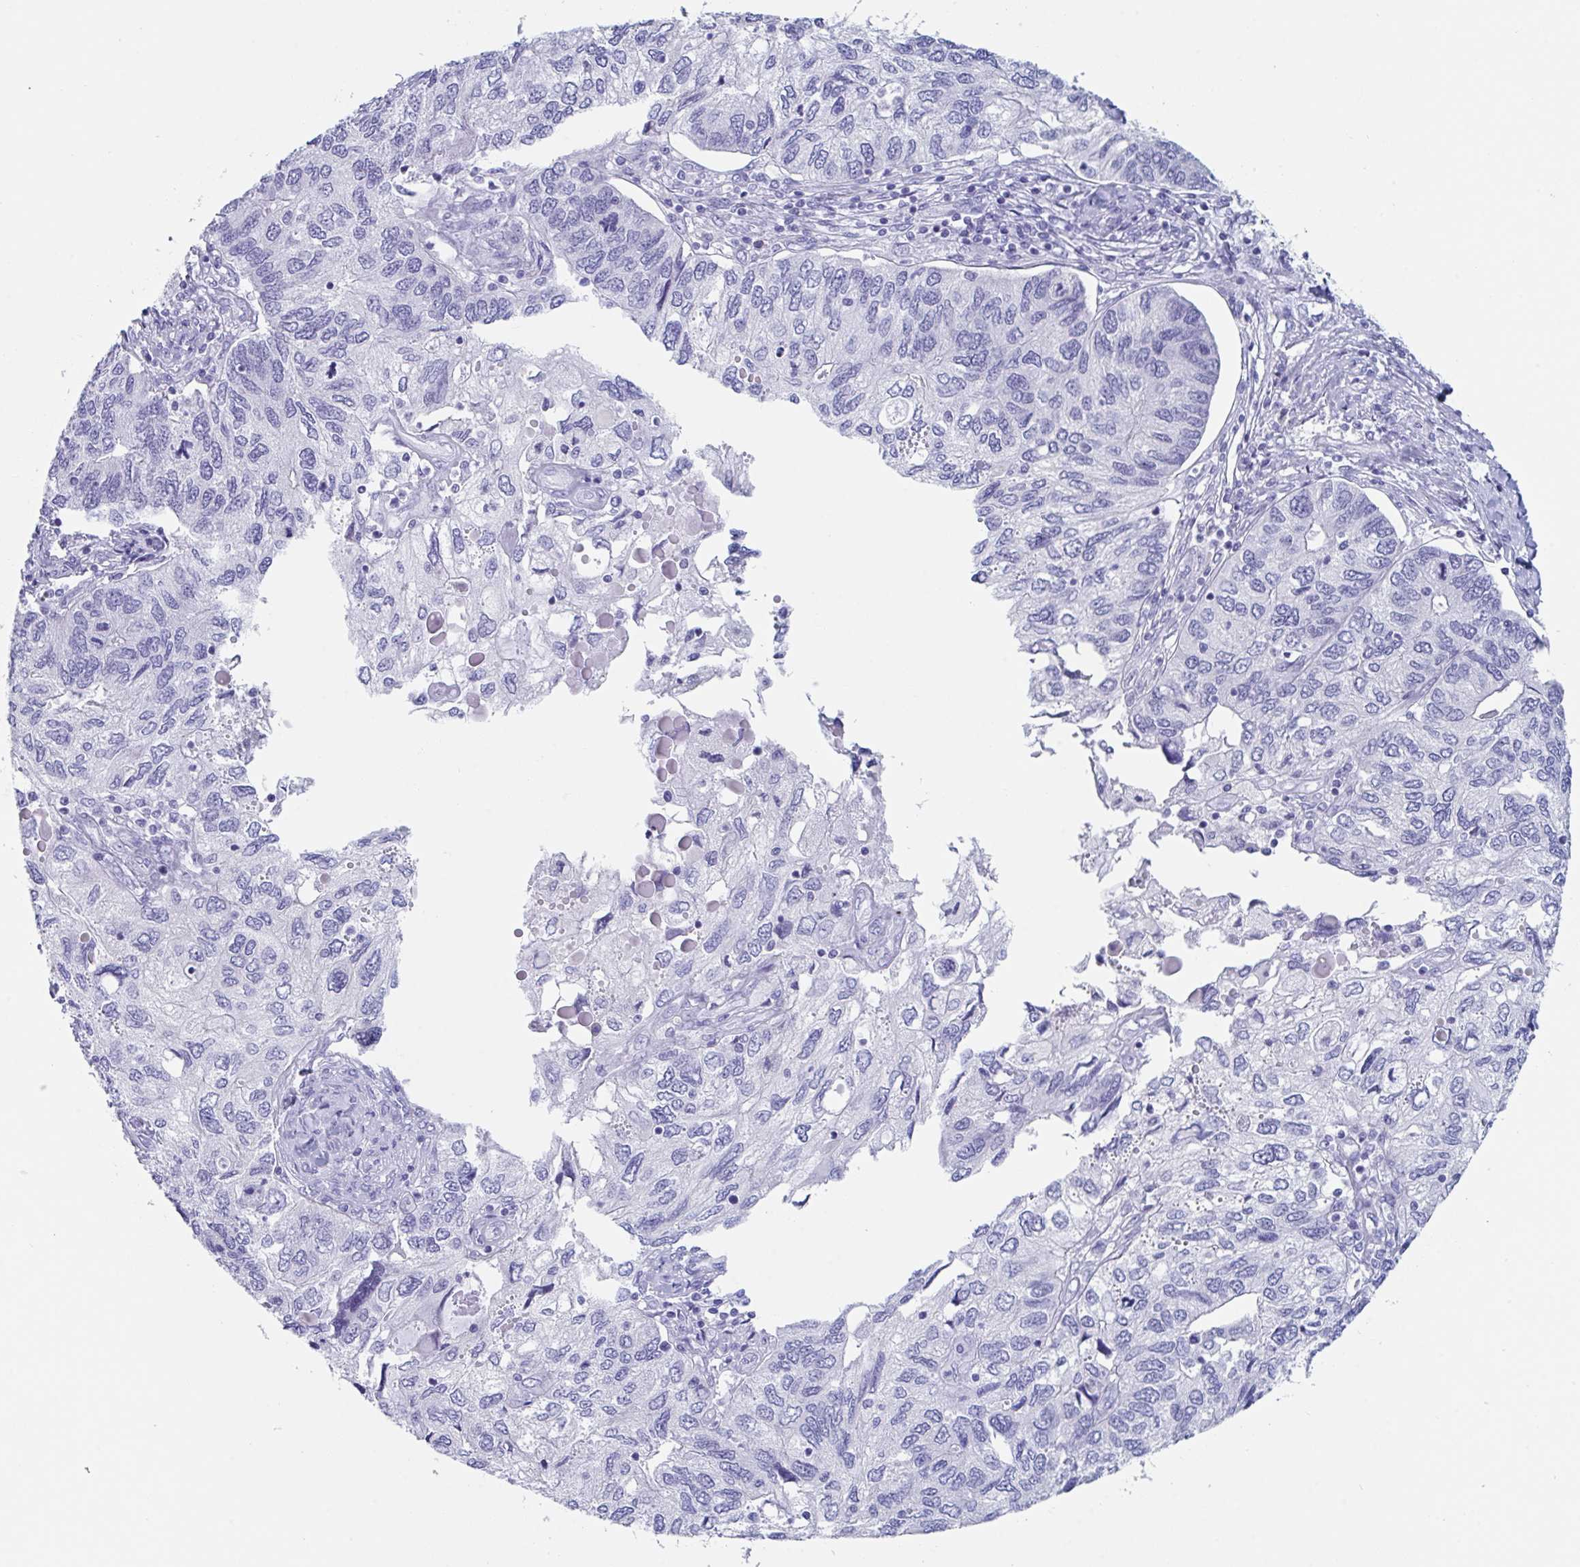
{"staining": {"intensity": "negative", "quantity": "none", "location": "none"}, "tissue": "endometrial cancer", "cell_type": "Tumor cells", "image_type": "cancer", "snomed": [{"axis": "morphology", "description": "Carcinoma, NOS"}, {"axis": "topography", "description": "Uterus"}], "caption": "High power microscopy histopathology image of an immunohistochemistry photomicrograph of carcinoma (endometrial), revealing no significant staining in tumor cells.", "gene": "ZPBP", "patient": {"sex": "female", "age": 76}}